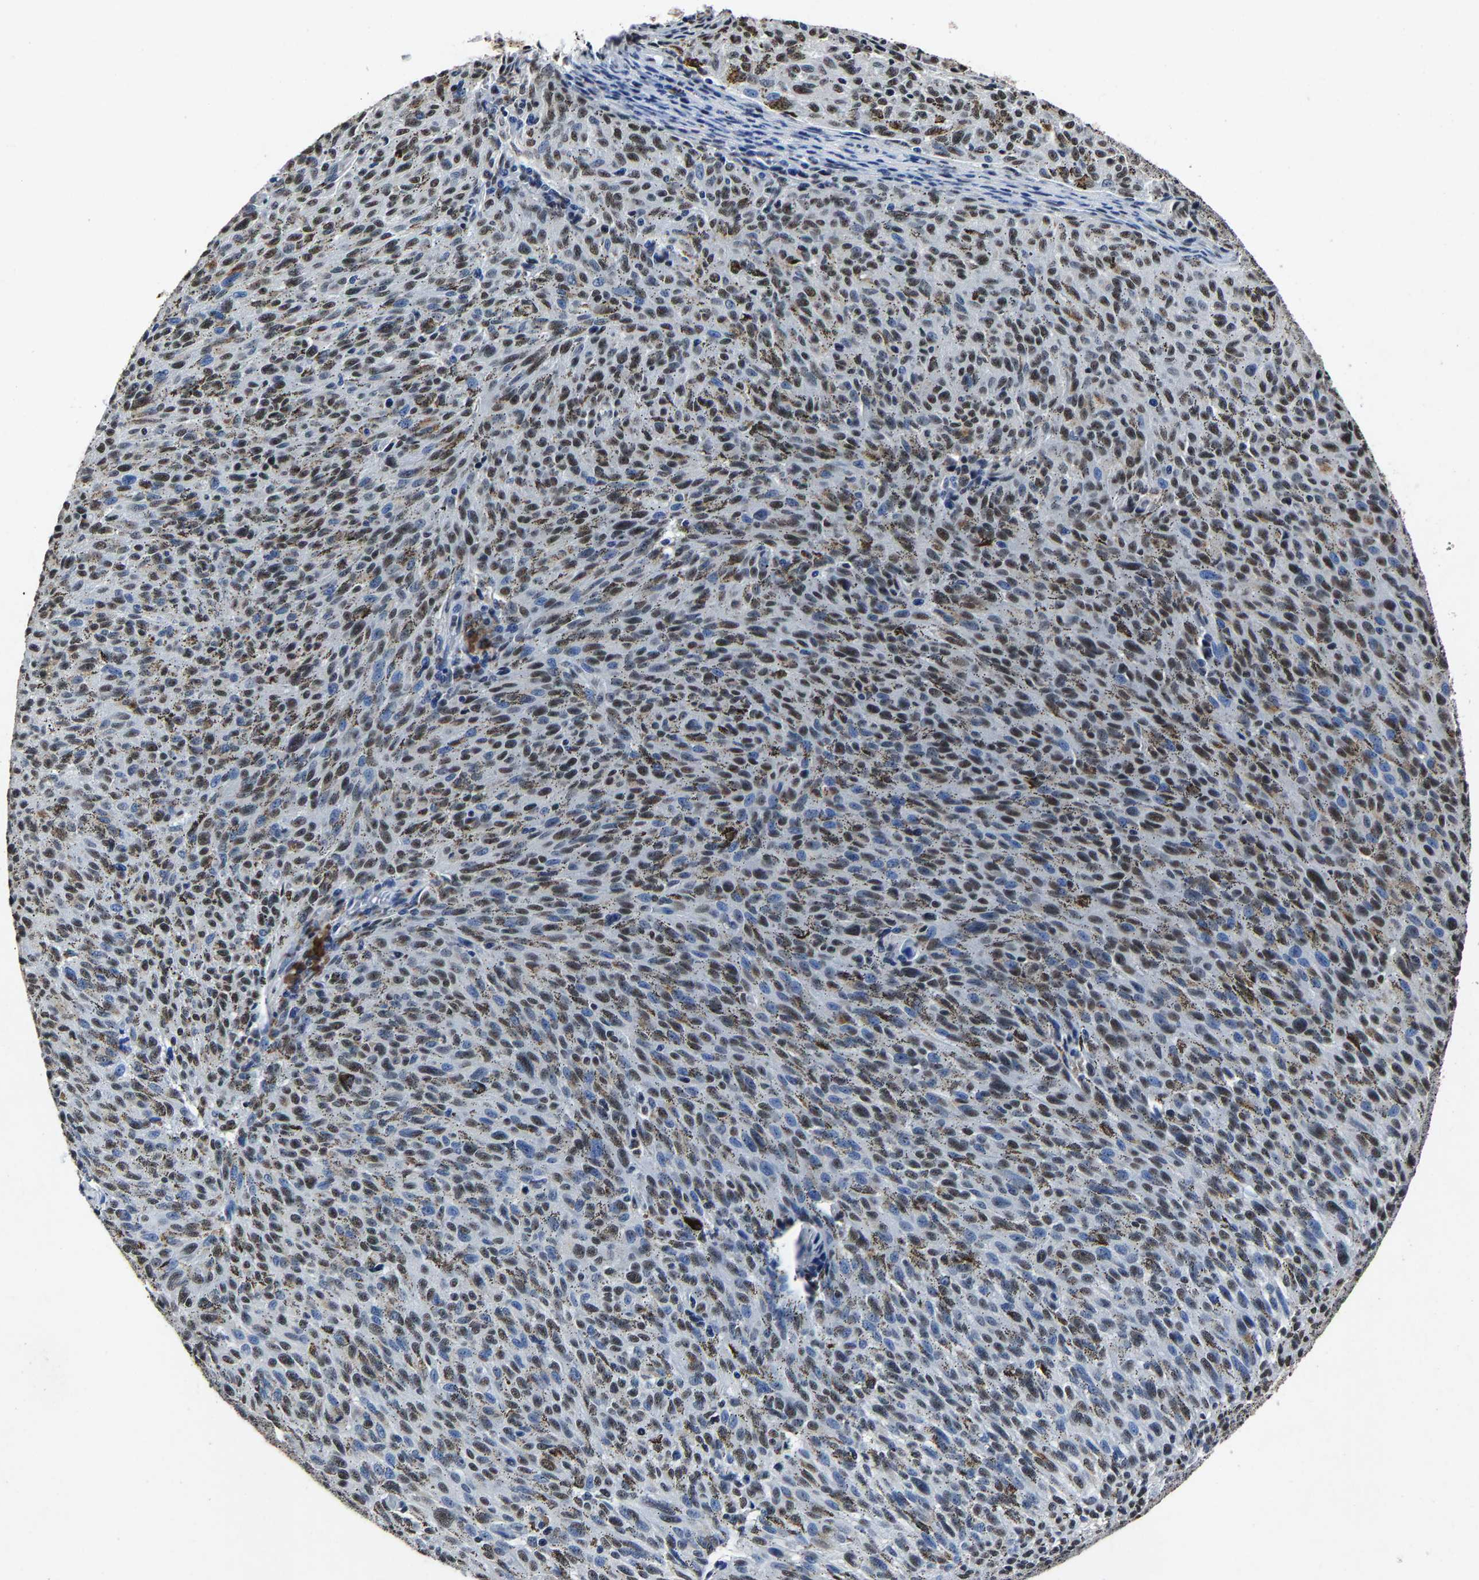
{"staining": {"intensity": "moderate", "quantity": "25%-75%", "location": "nuclear"}, "tissue": "melanoma", "cell_type": "Tumor cells", "image_type": "cancer", "snomed": [{"axis": "morphology", "description": "Malignant melanoma, NOS"}, {"axis": "topography", "description": "Skin"}], "caption": "Brown immunohistochemical staining in human melanoma exhibits moderate nuclear staining in approximately 25%-75% of tumor cells. Using DAB (brown) and hematoxylin (blue) stains, captured at high magnification using brightfield microscopy.", "gene": "RBM45", "patient": {"sex": "female", "age": 72}}